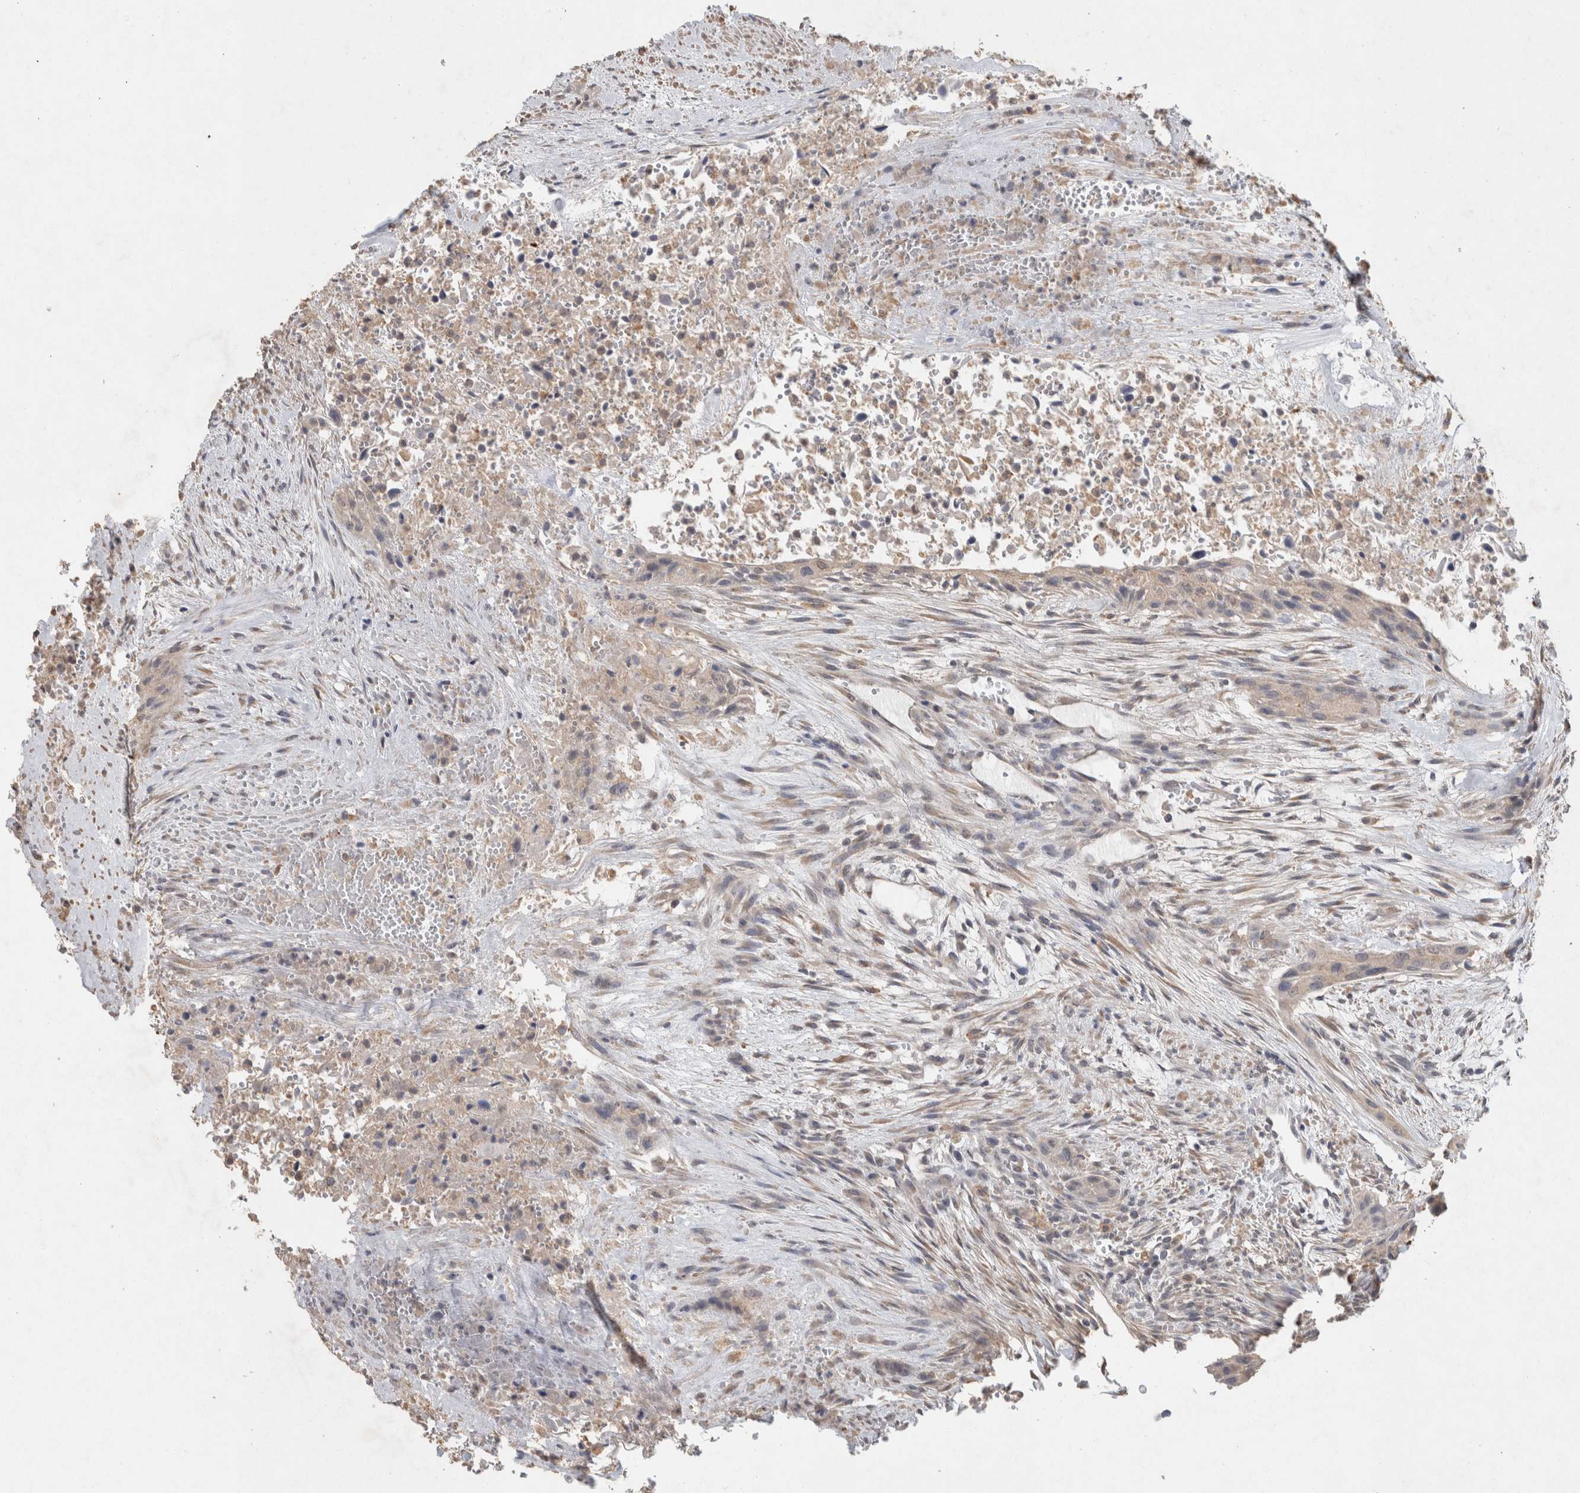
{"staining": {"intensity": "negative", "quantity": "none", "location": "none"}, "tissue": "urothelial cancer", "cell_type": "Tumor cells", "image_type": "cancer", "snomed": [{"axis": "morphology", "description": "Urothelial carcinoma, High grade"}, {"axis": "topography", "description": "Urinary bladder"}], "caption": "A histopathology image of urothelial carcinoma (high-grade) stained for a protein reveals no brown staining in tumor cells.", "gene": "RAB14", "patient": {"sex": "male", "age": 35}}